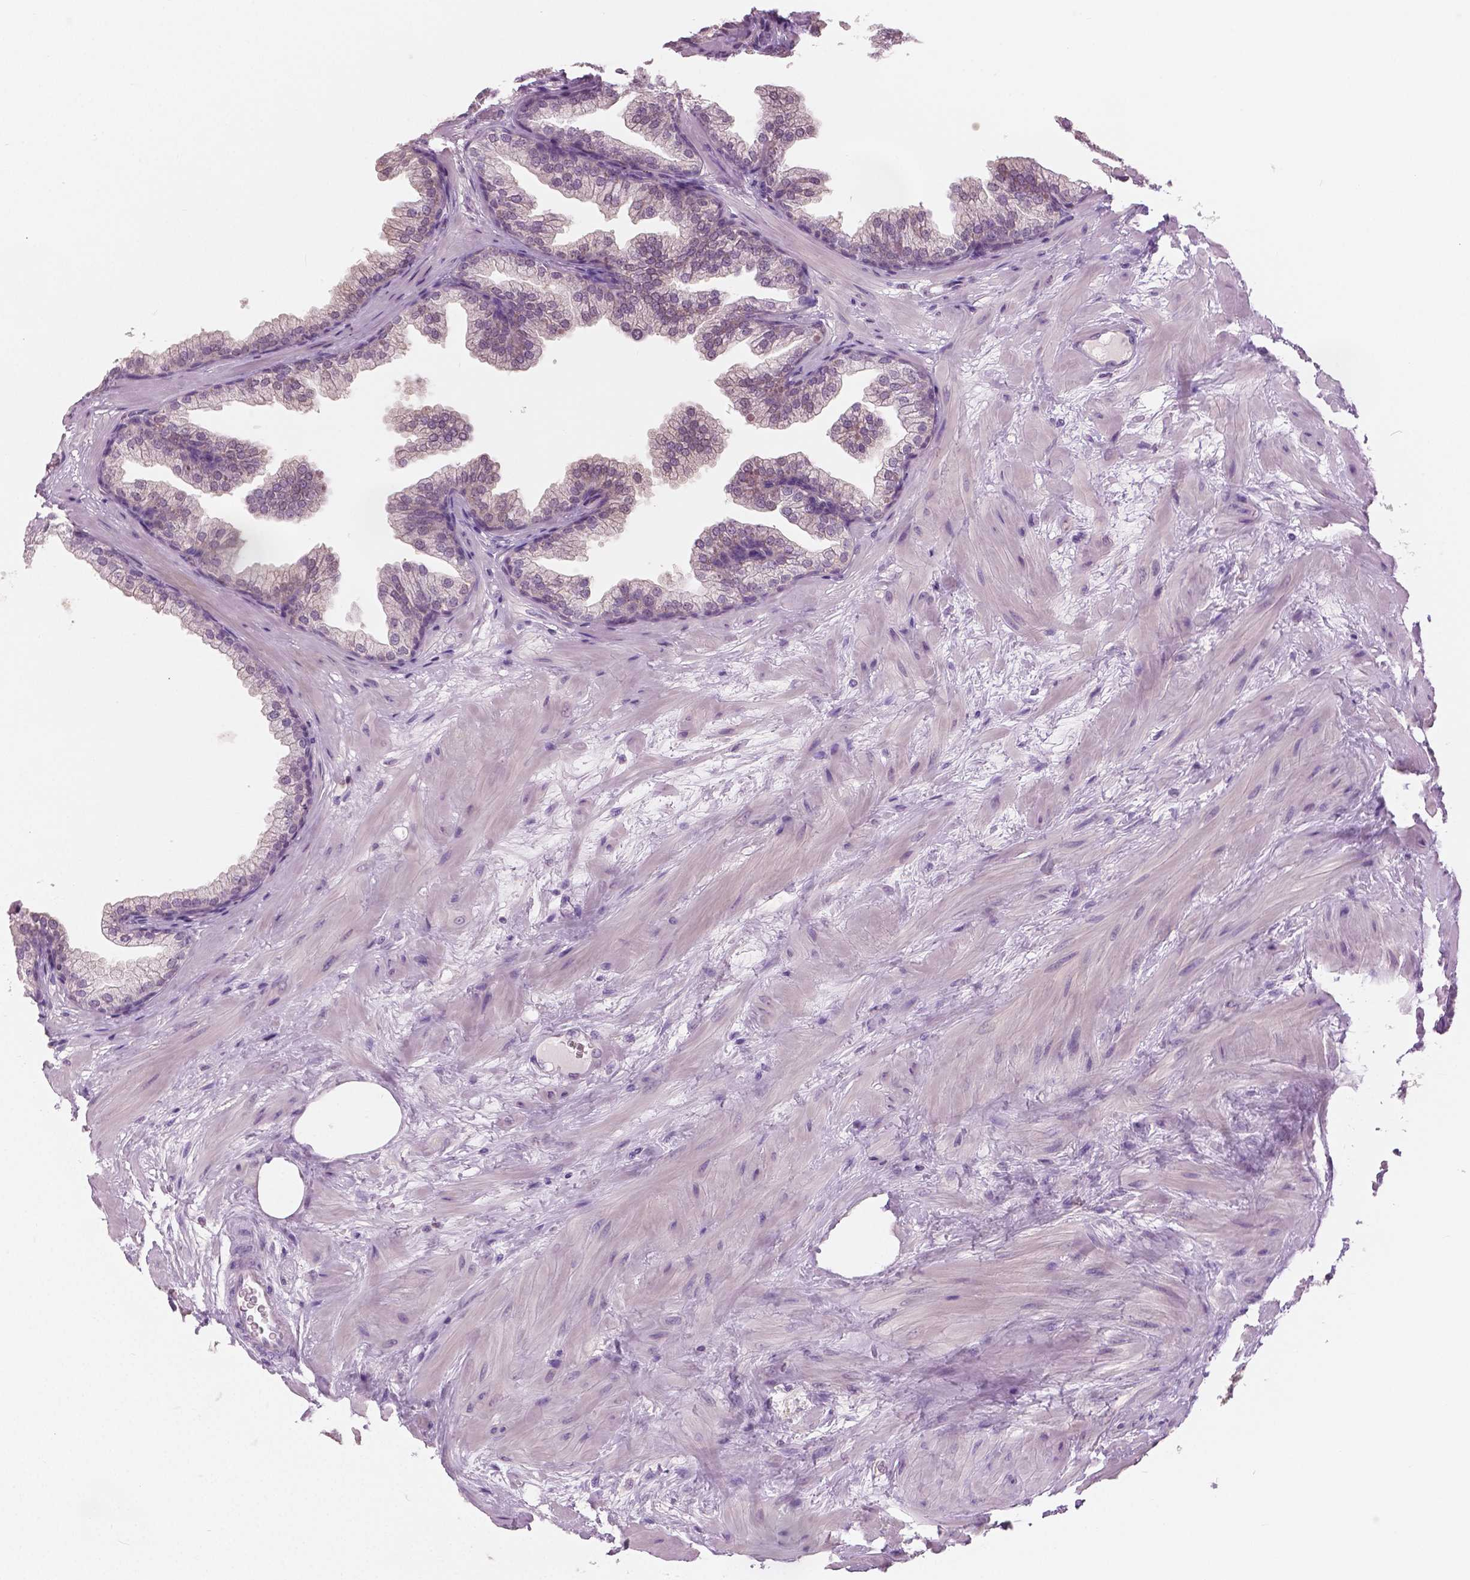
{"staining": {"intensity": "negative", "quantity": "none", "location": "none"}, "tissue": "prostate", "cell_type": "Glandular cells", "image_type": "normal", "snomed": [{"axis": "morphology", "description": "Normal tissue, NOS"}, {"axis": "topography", "description": "Prostate"}], "caption": "Prostate stained for a protein using immunohistochemistry exhibits no staining glandular cells.", "gene": "GALM", "patient": {"sex": "male", "age": 37}}